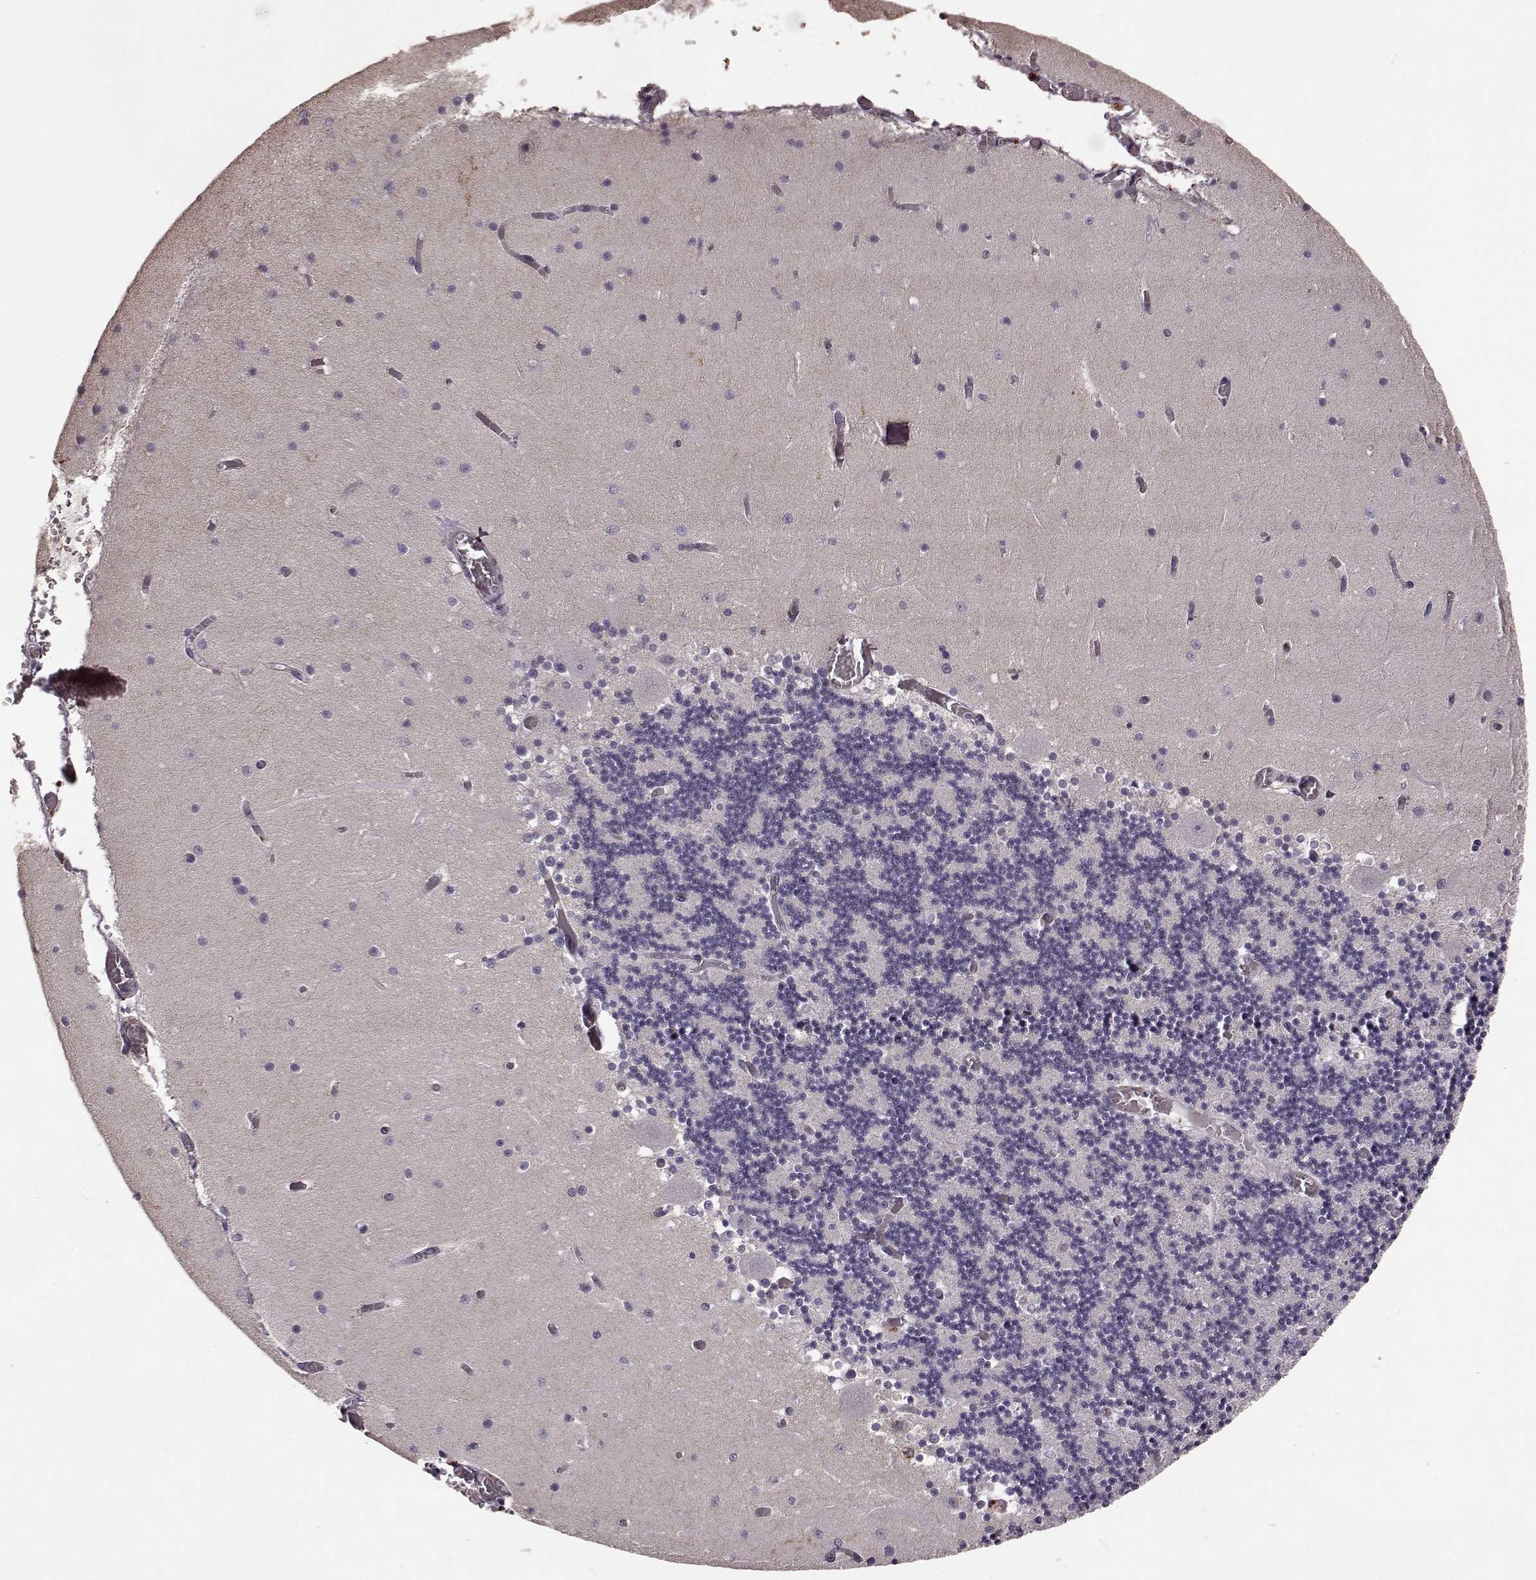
{"staining": {"intensity": "negative", "quantity": "none", "location": "none"}, "tissue": "cerebellum", "cell_type": "Cells in granular layer", "image_type": "normal", "snomed": [{"axis": "morphology", "description": "Normal tissue, NOS"}, {"axis": "topography", "description": "Cerebellum"}], "caption": "Human cerebellum stained for a protein using IHC exhibits no positivity in cells in granular layer.", "gene": "SLCO3A1", "patient": {"sex": "female", "age": 28}}